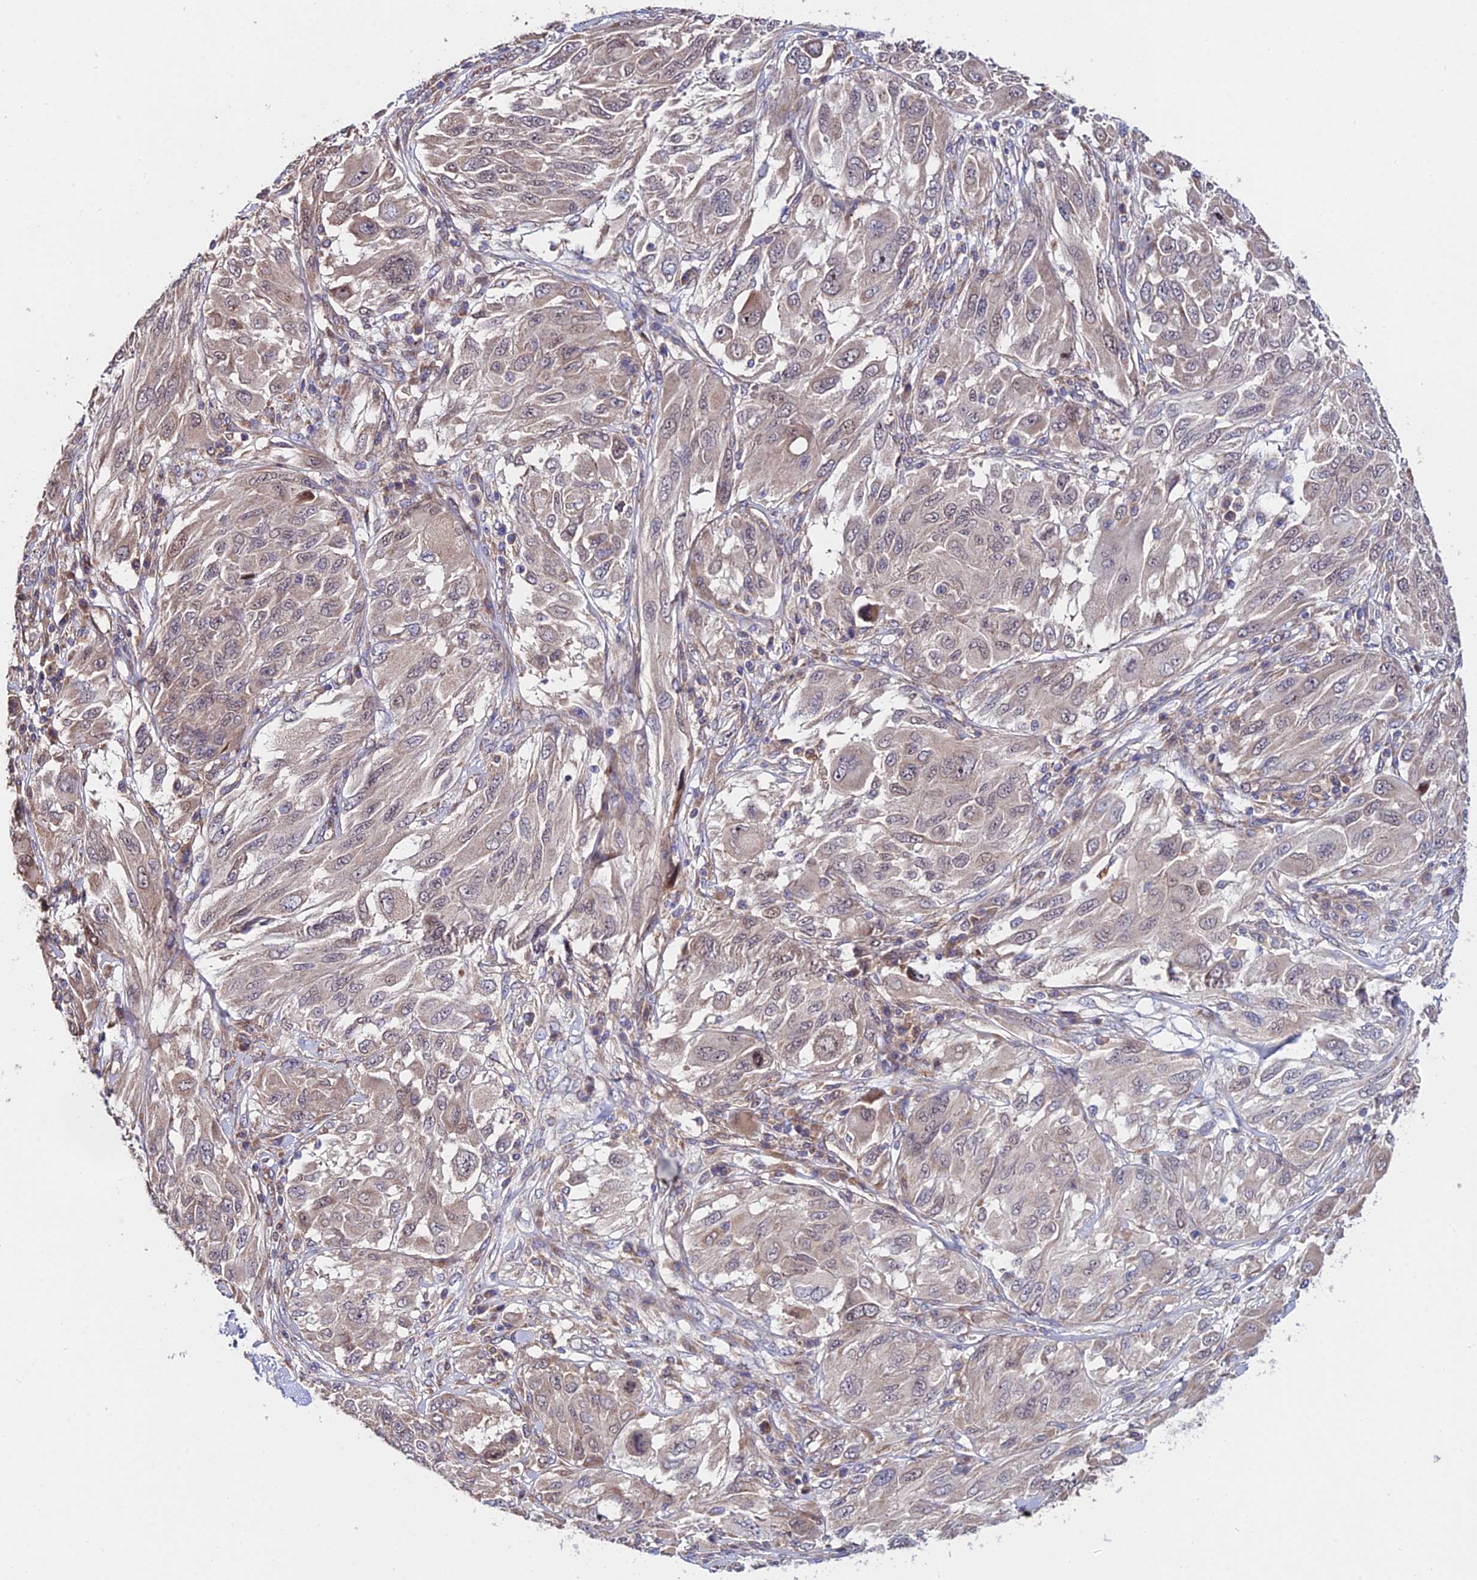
{"staining": {"intensity": "weak", "quantity": "25%-75%", "location": "cytoplasmic/membranous,nuclear"}, "tissue": "melanoma", "cell_type": "Tumor cells", "image_type": "cancer", "snomed": [{"axis": "morphology", "description": "Malignant melanoma, NOS"}, {"axis": "topography", "description": "Skin"}], "caption": "Protein expression analysis of human melanoma reveals weak cytoplasmic/membranous and nuclear expression in approximately 25%-75% of tumor cells. (DAB IHC with brightfield microscopy, high magnification).", "gene": "CDC37L1", "patient": {"sex": "female", "age": 91}}